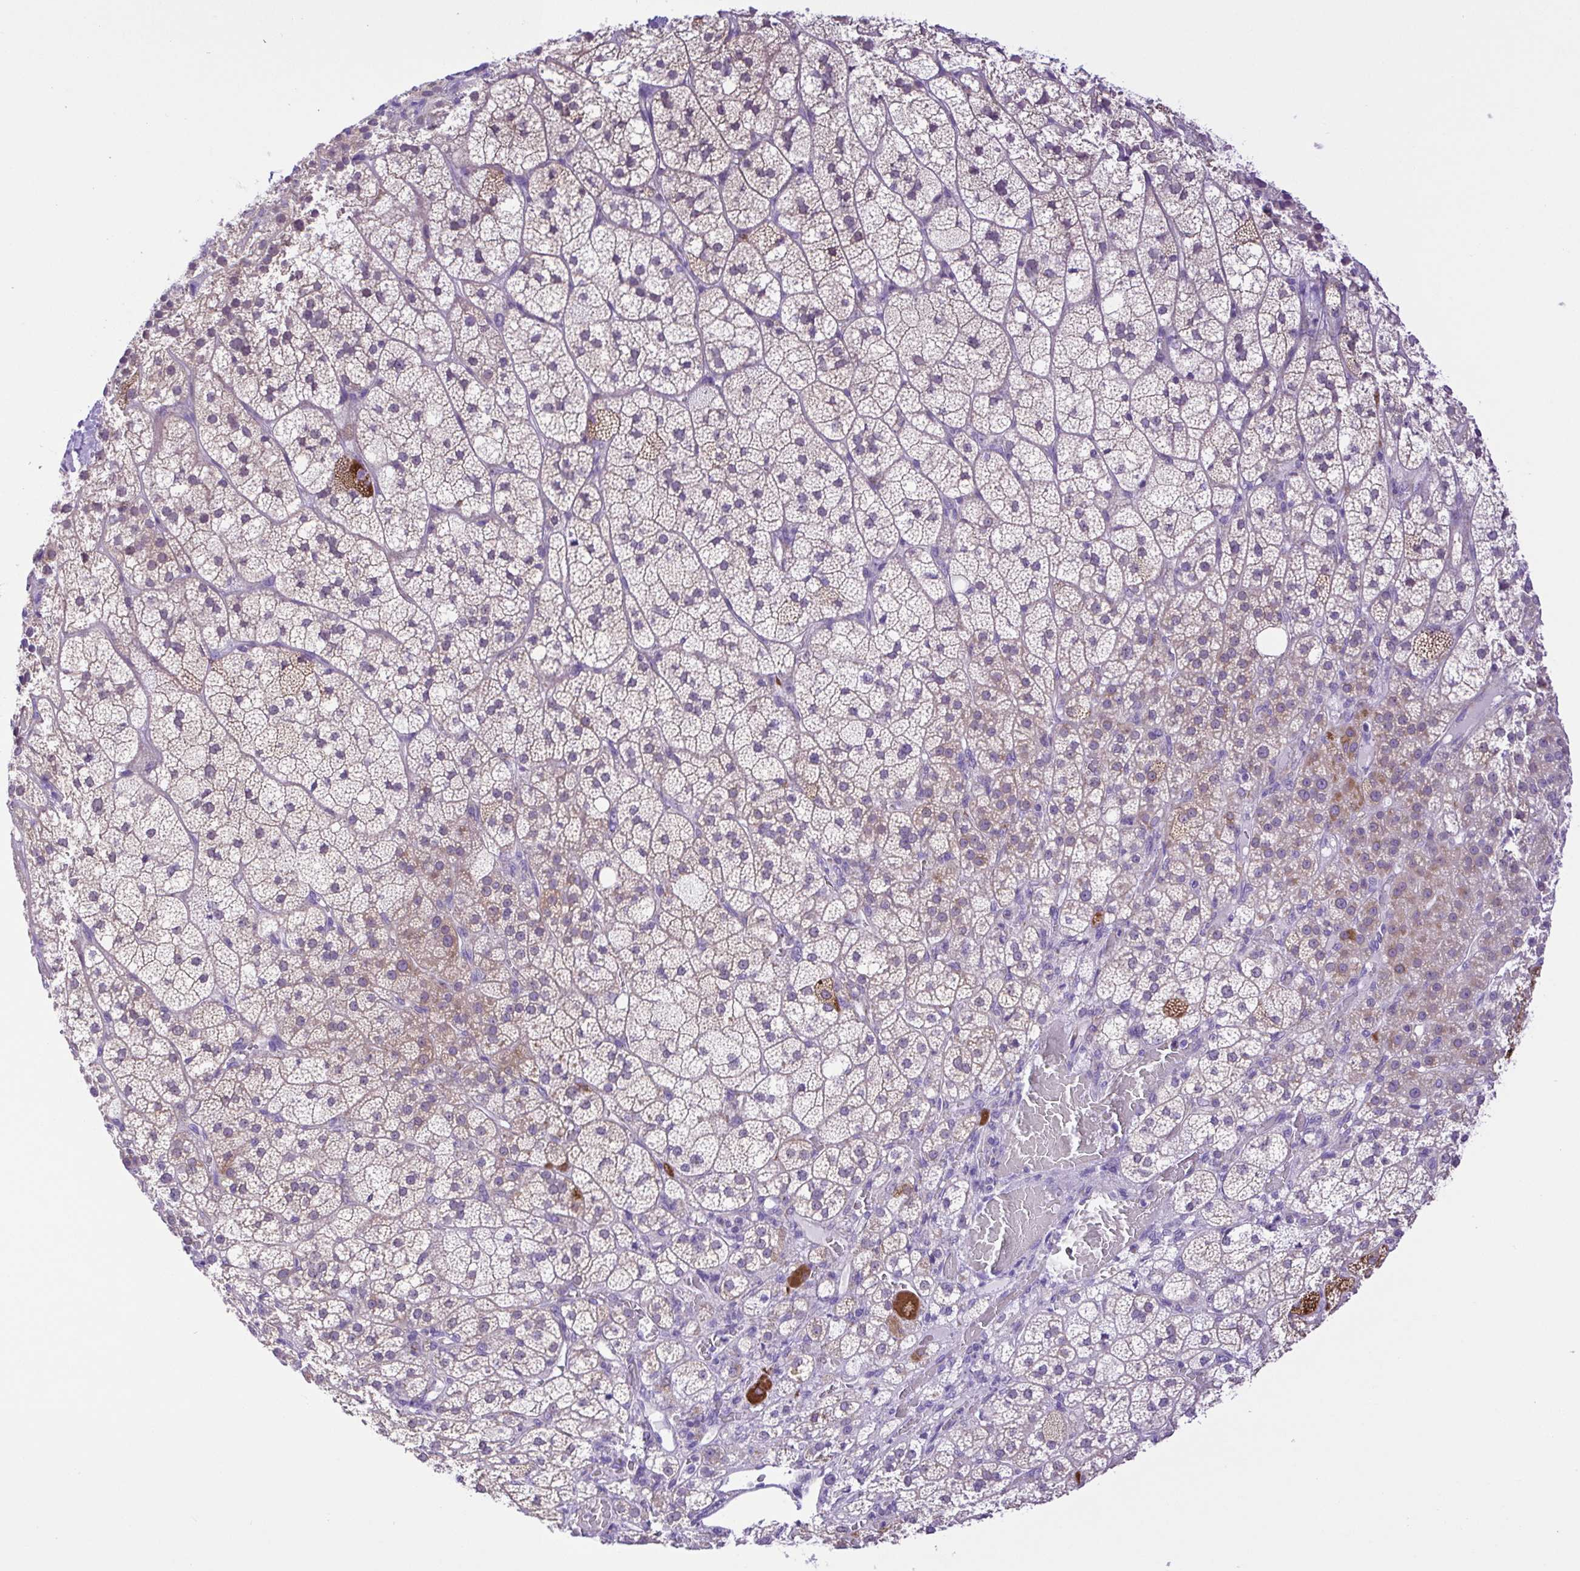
{"staining": {"intensity": "moderate", "quantity": "25%-75%", "location": "cytoplasmic/membranous"}, "tissue": "adrenal gland", "cell_type": "Glandular cells", "image_type": "normal", "snomed": [{"axis": "morphology", "description": "Normal tissue, NOS"}, {"axis": "topography", "description": "Adrenal gland"}], "caption": "Immunohistochemical staining of normal human adrenal gland reveals medium levels of moderate cytoplasmic/membranous staining in about 25%-75% of glandular cells.", "gene": "SYT1", "patient": {"sex": "female", "age": 60}}